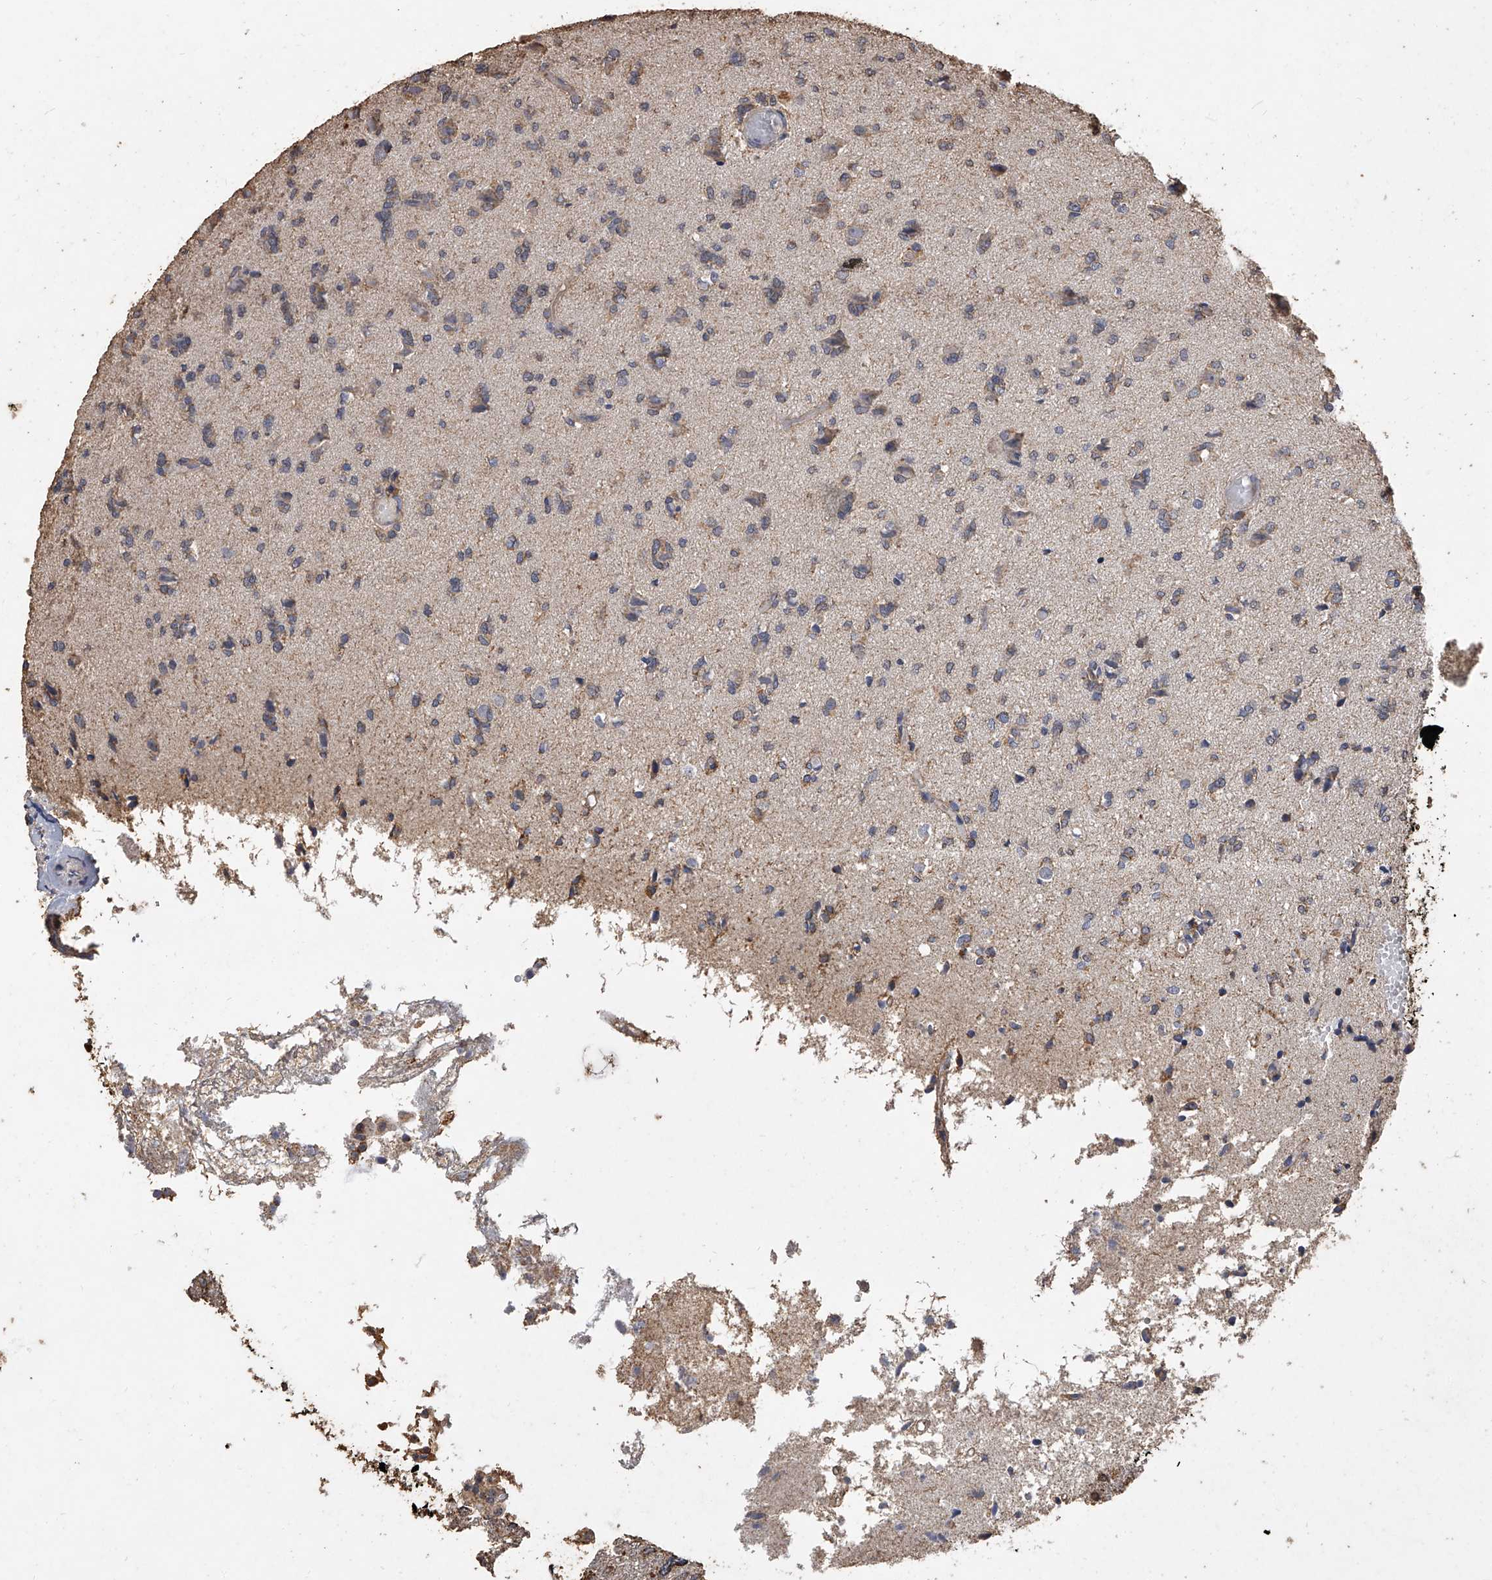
{"staining": {"intensity": "weak", "quantity": ">75%", "location": "cytoplasmic/membranous"}, "tissue": "glioma", "cell_type": "Tumor cells", "image_type": "cancer", "snomed": [{"axis": "morphology", "description": "Glioma, malignant, High grade"}, {"axis": "topography", "description": "Brain"}], "caption": "Malignant high-grade glioma stained for a protein (brown) shows weak cytoplasmic/membranous positive staining in approximately >75% of tumor cells.", "gene": "MRPL28", "patient": {"sex": "female", "age": 59}}